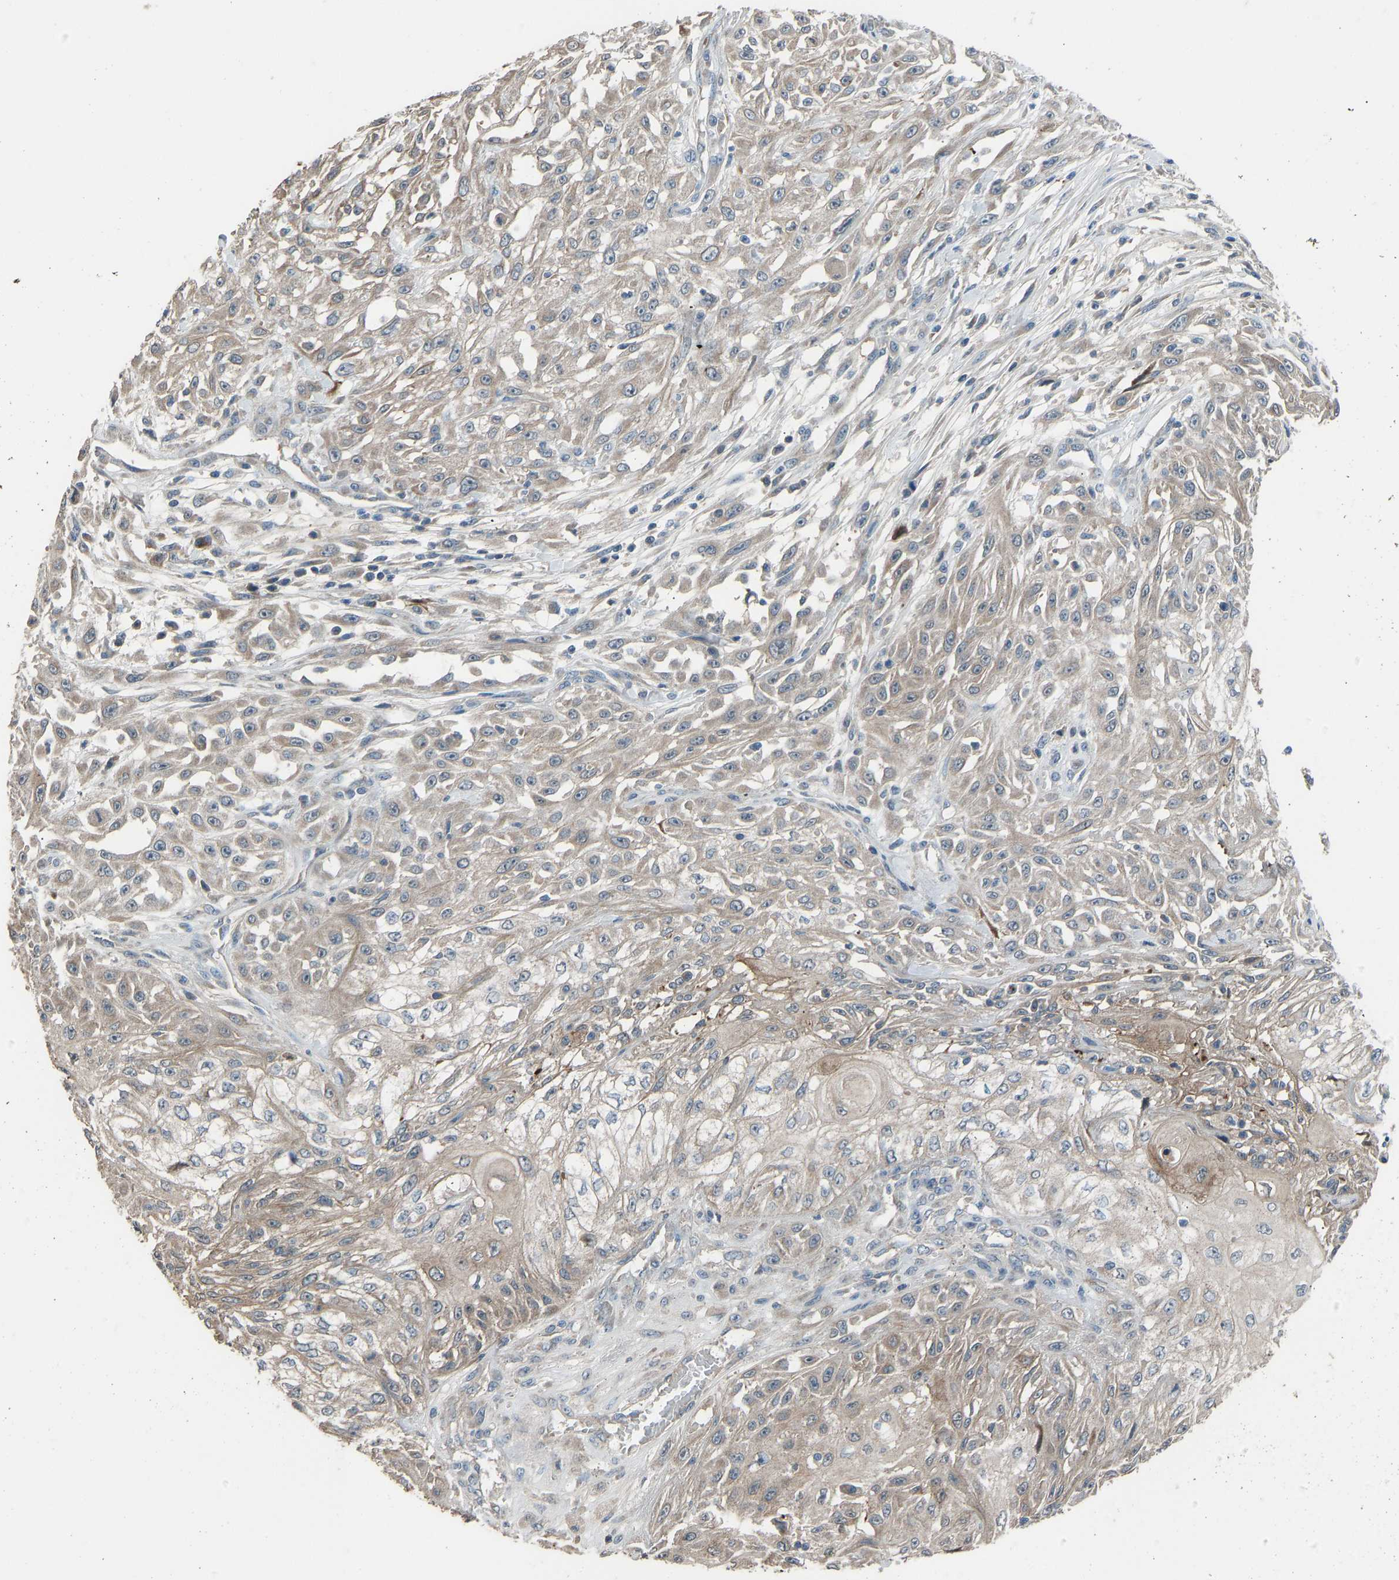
{"staining": {"intensity": "weak", "quantity": ">75%", "location": "cytoplasmic/membranous"}, "tissue": "skin cancer", "cell_type": "Tumor cells", "image_type": "cancer", "snomed": [{"axis": "morphology", "description": "Squamous cell carcinoma, NOS"}, {"axis": "morphology", "description": "Squamous cell carcinoma, metastatic, NOS"}, {"axis": "topography", "description": "Skin"}, {"axis": "topography", "description": "Lymph node"}], "caption": "Skin squamous cell carcinoma stained with a protein marker reveals weak staining in tumor cells.", "gene": "TGFBR3", "patient": {"sex": "male", "age": 75}}